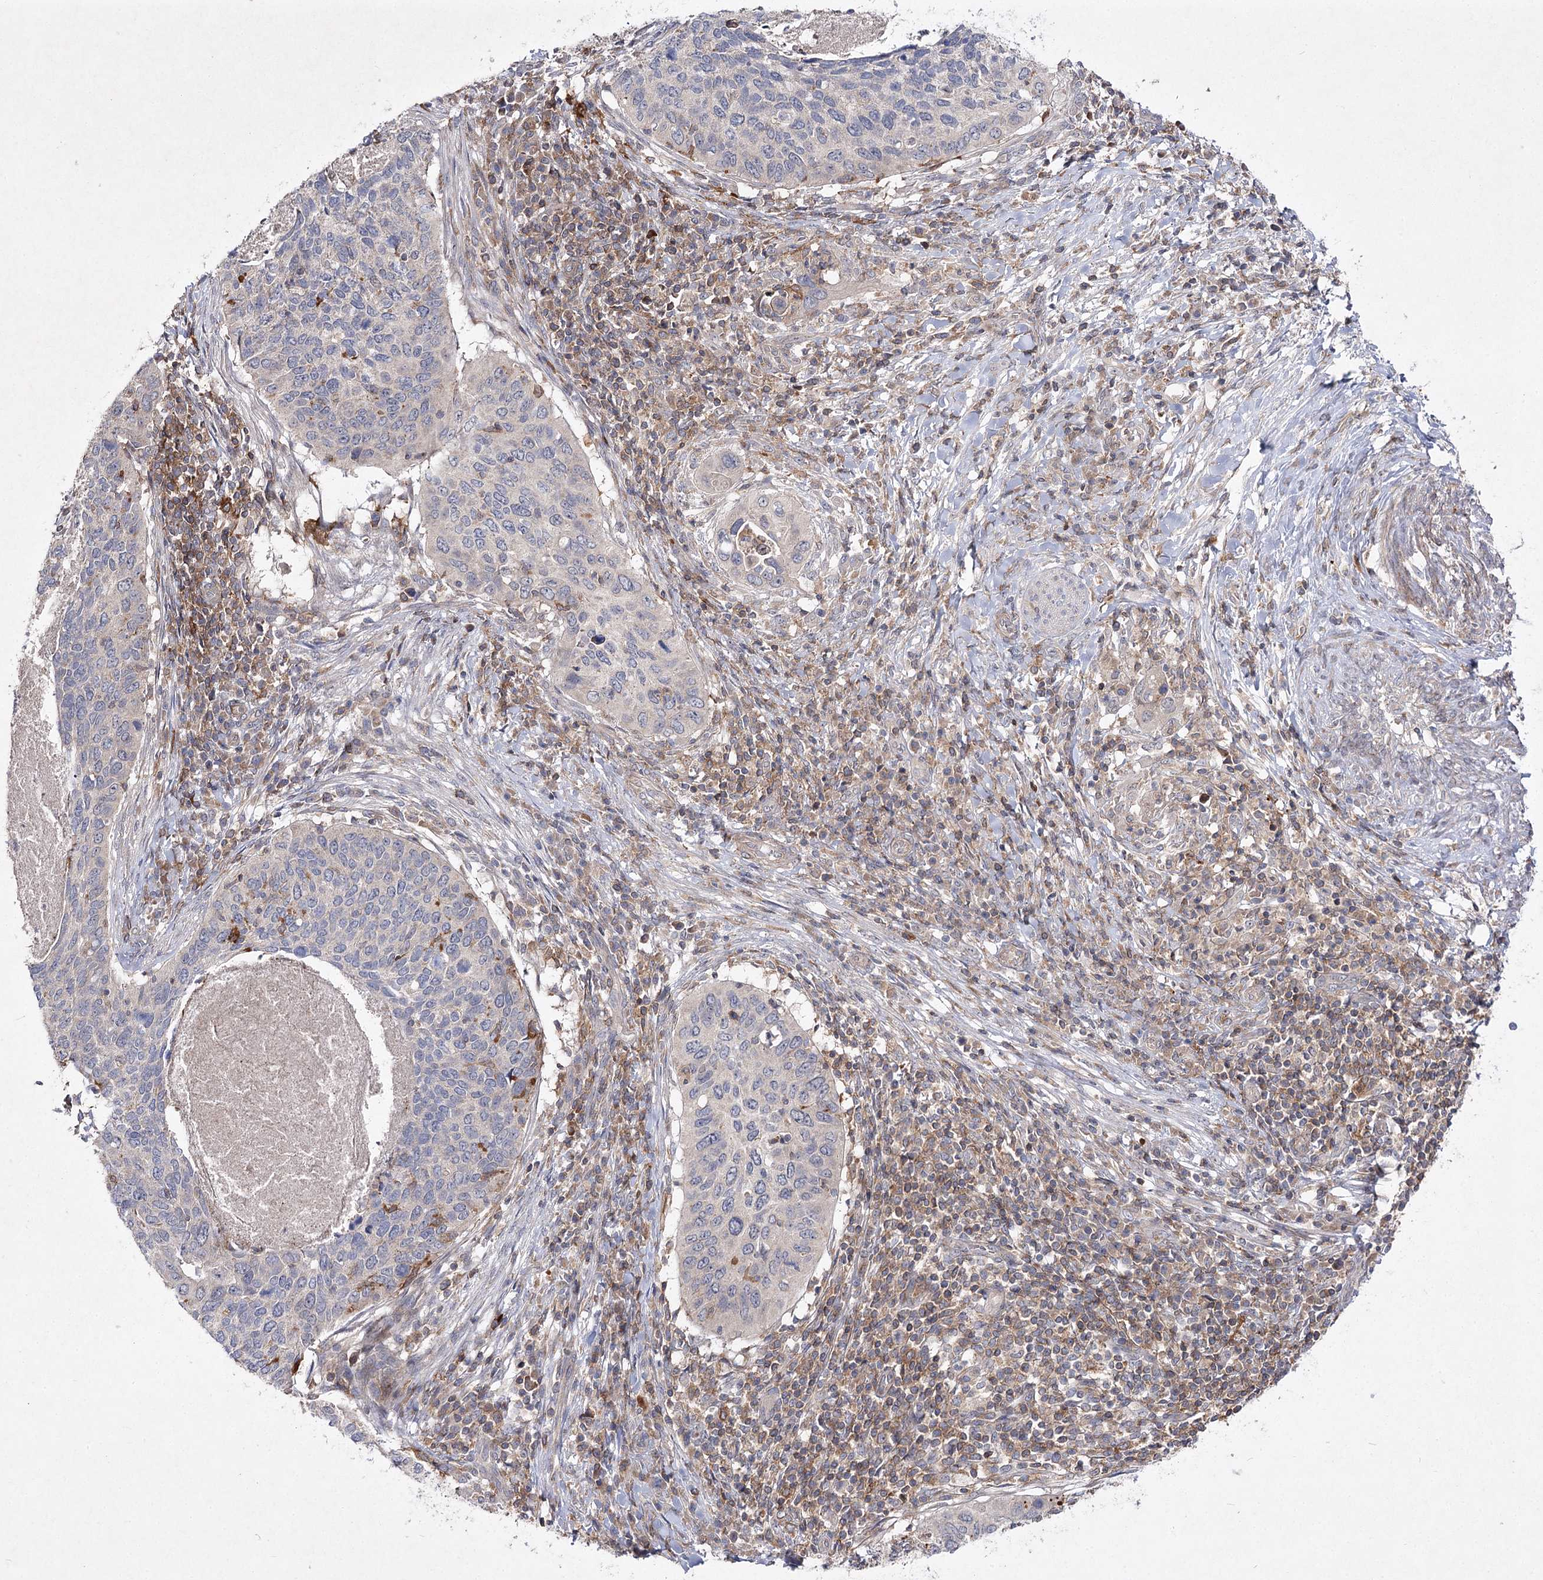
{"staining": {"intensity": "negative", "quantity": "none", "location": "none"}, "tissue": "cervical cancer", "cell_type": "Tumor cells", "image_type": "cancer", "snomed": [{"axis": "morphology", "description": "Squamous cell carcinoma, NOS"}, {"axis": "topography", "description": "Cervix"}], "caption": "A micrograph of human cervical squamous cell carcinoma is negative for staining in tumor cells.", "gene": "CIB2", "patient": {"sex": "female", "age": 38}}